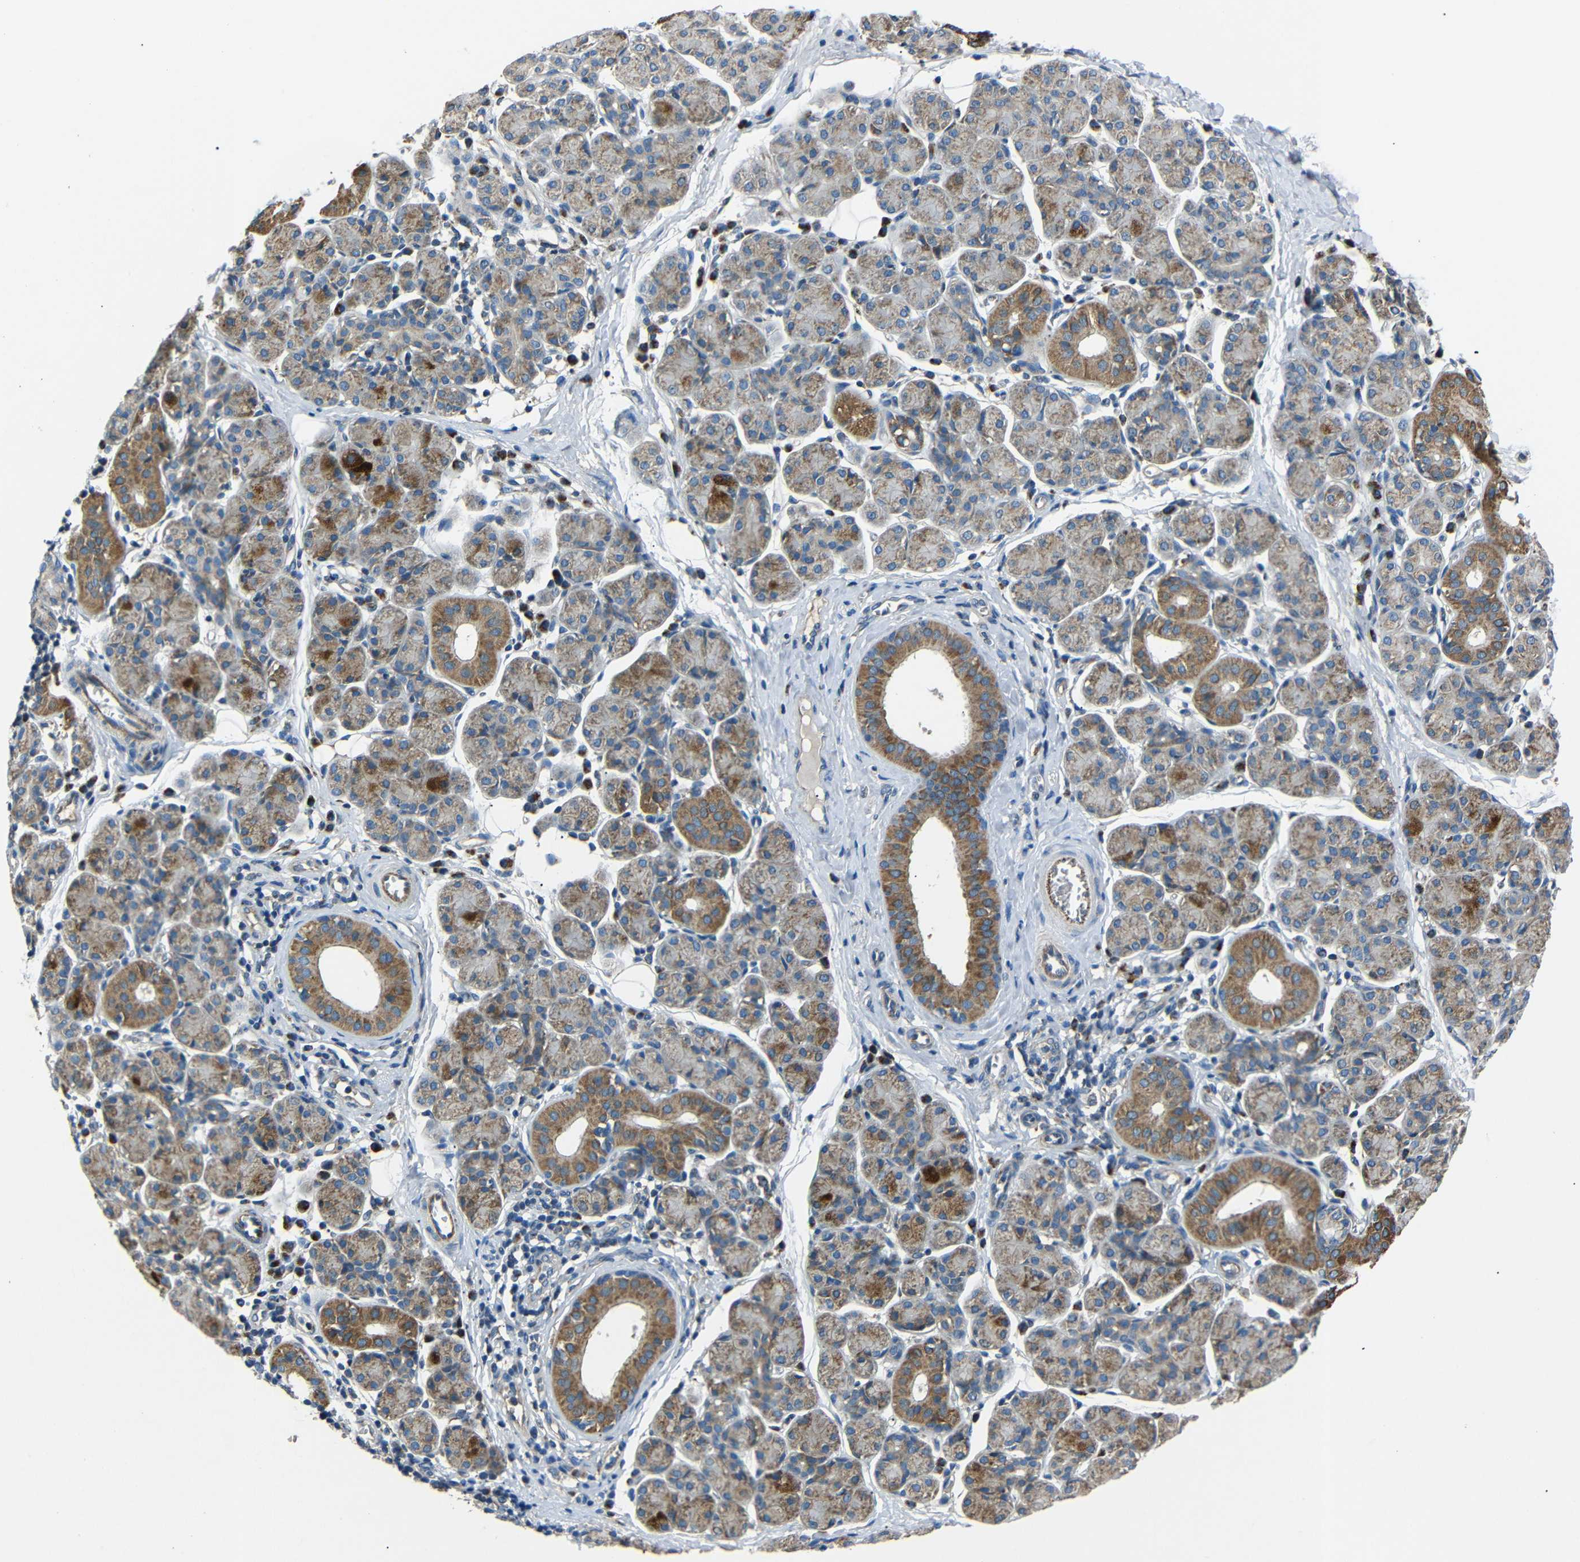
{"staining": {"intensity": "moderate", "quantity": ">75%", "location": "cytoplasmic/membranous"}, "tissue": "salivary gland", "cell_type": "Glandular cells", "image_type": "normal", "snomed": [{"axis": "morphology", "description": "Normal tissue, NOS"}, {"axis": "morphology", "description": "Inflammation, NOS"}, {"axis": "topography", "description": "Lymph node"}, {"axis": "topography", "description": "Salivary gland"}], "caption": "Glandular cells demonstrate medium levels of moderate cytoplasmic/membranous staining in about >75% of cells in unremarkable salivary gland.", "gene": "NETO2", "patient": {"sex": "male", "age": 3}}